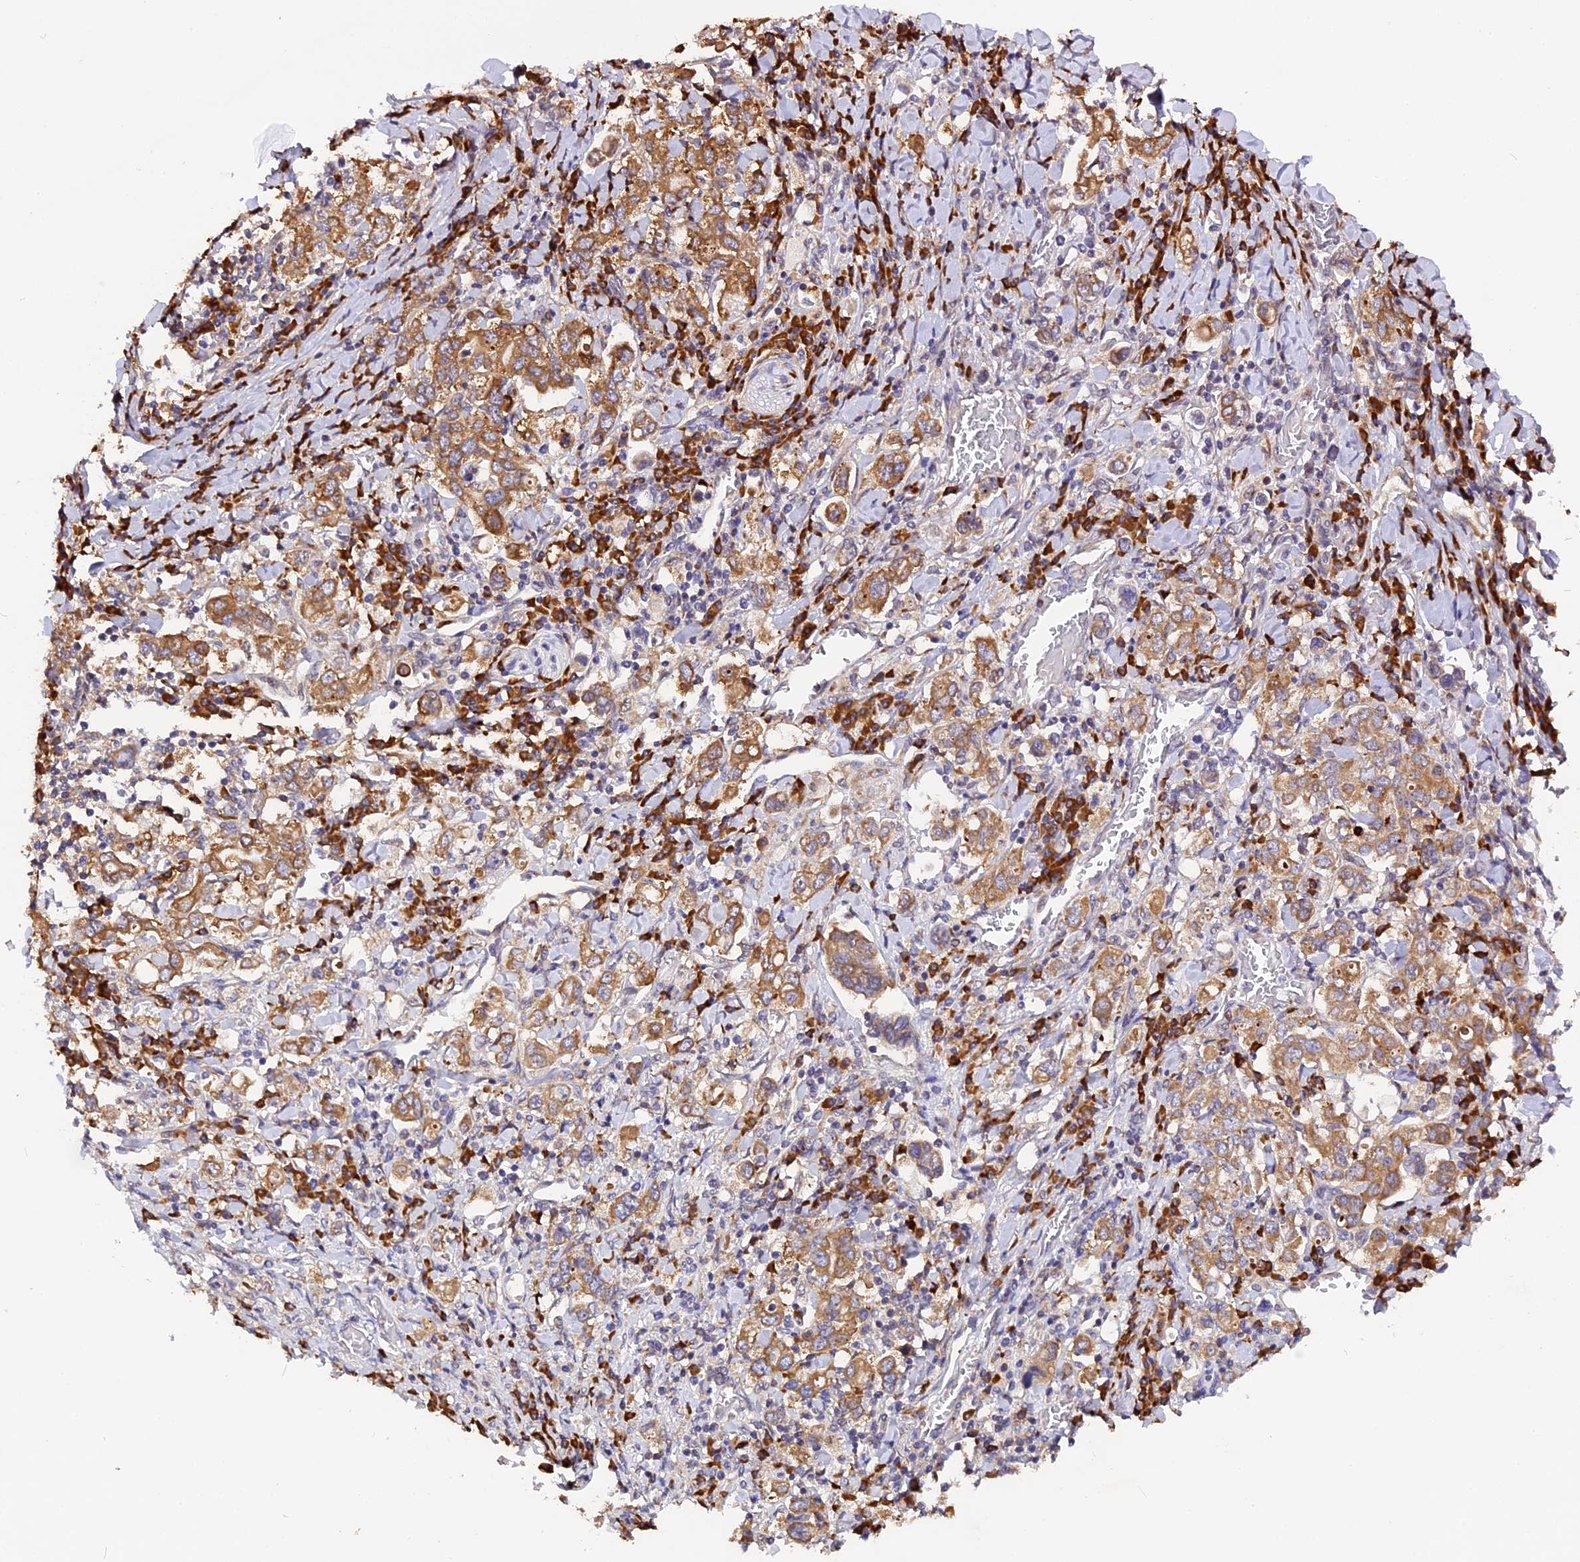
{"staining": {"intensity": "moderate", "quantity": ">75%", "location": "cytoplasmic/membranous"}, "tissue": "stomach cancer", "cell_type": "Tumor cells", "image_type": "cancer", "snomed": [{"axis": "morphology", "description": "Adenocarcinoma, NOS"}, {"axis": "topography", "description": "Stomach, upper"}], "caption": "A high-resolution photomicrograph shows immunohistochemistry (IHC) staining of stomach cancer (adenocarcinoma), which reveals moderate cytoplasmic/membranous staining in approximately >75% of tumor cells. (DAB (3,3'-diaminobenzidine) IHC with brightfield microscopy, high magnification).", "gene": "GNPTAB", "patient": {"sex": "male", "age": 62}}